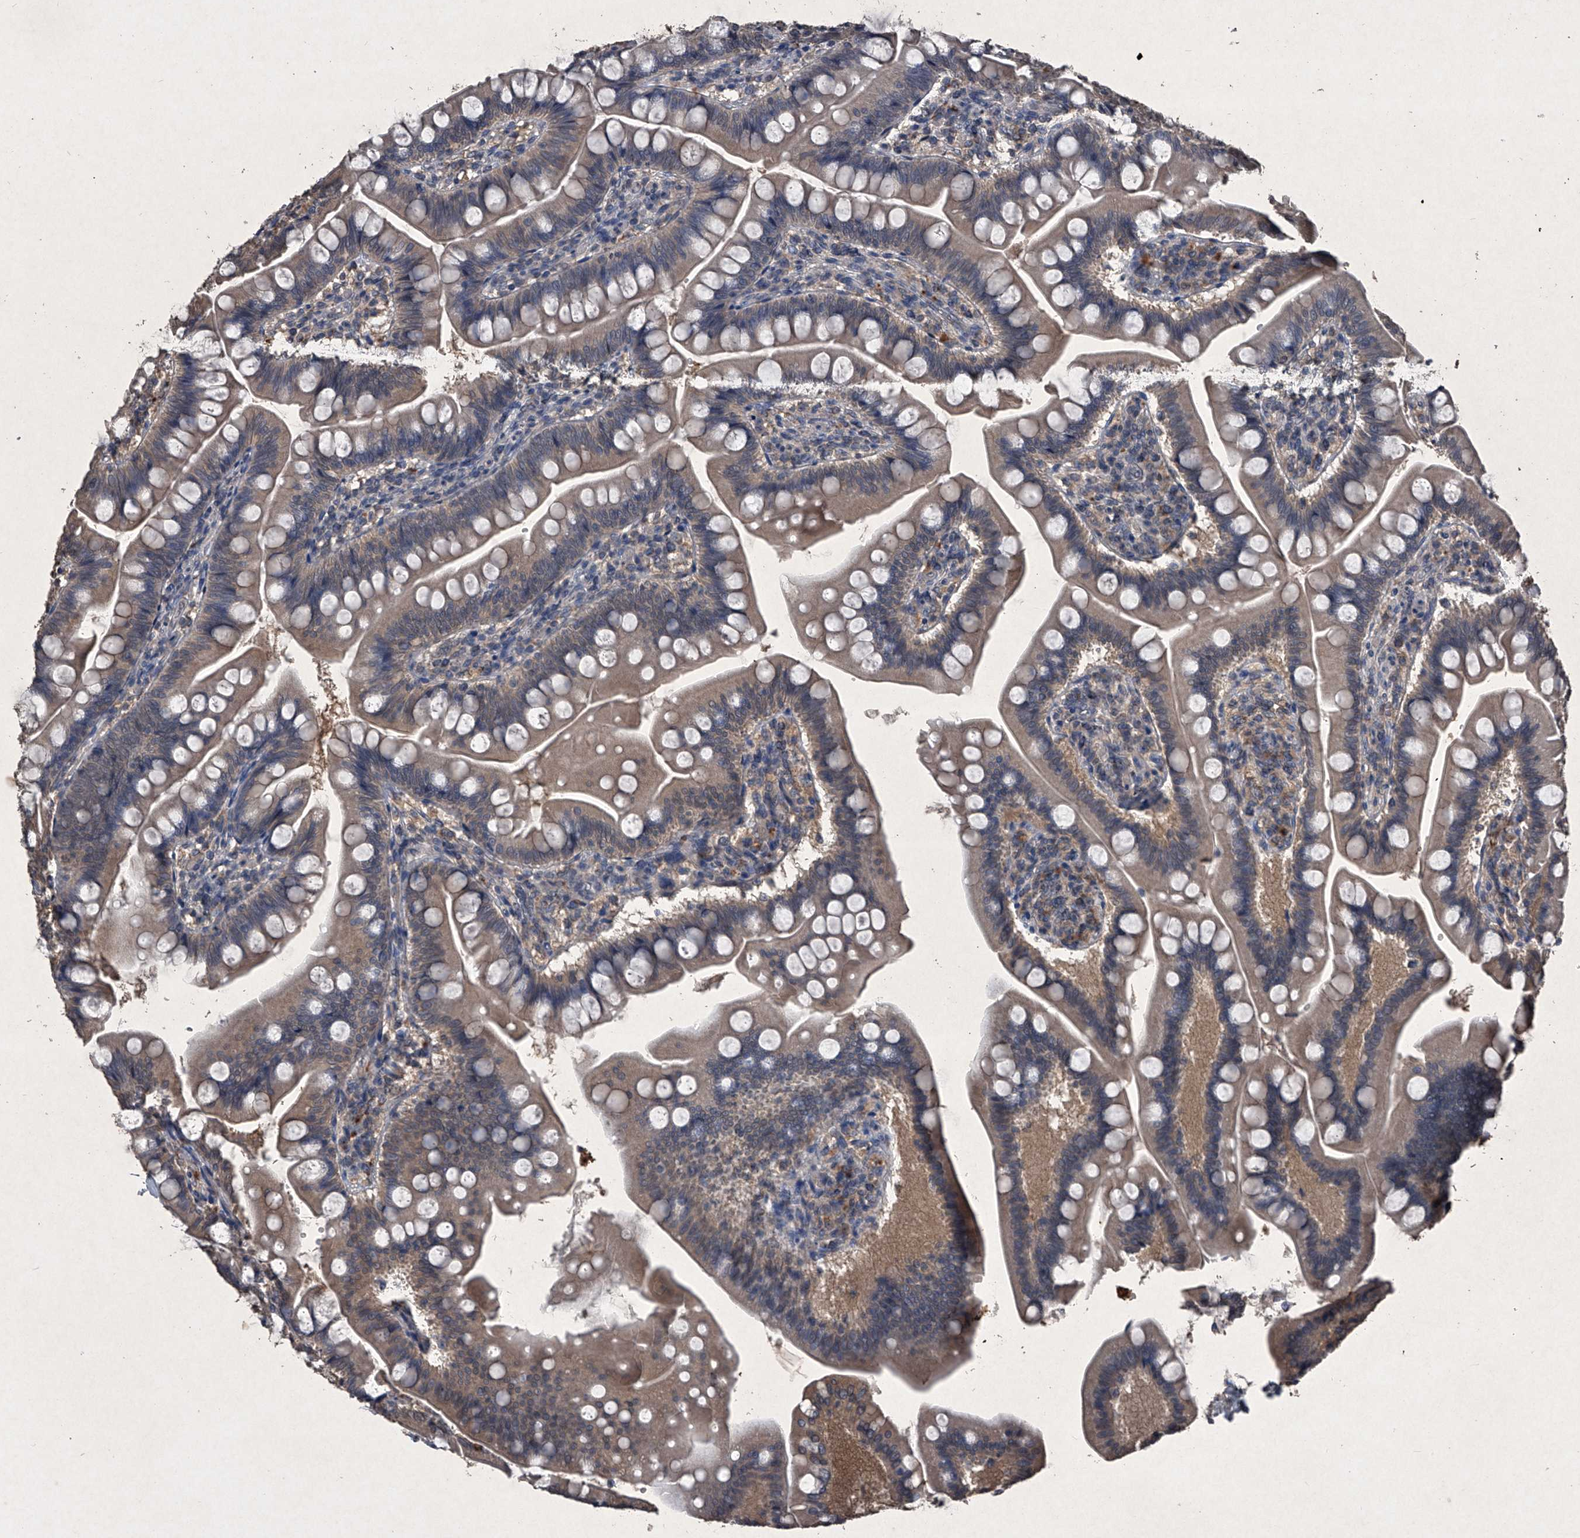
{"staining": {"intensity": "weak", "quantity": "25%-75%", "location": "cytoplasmic/membranous"}, "tissue": "small intestine", "cell_type": "Glandular cells", "image_type": "normal", "snomed": [{"axis": "morphology", "description": "Normal tissue, NOS"}, {"axis": "topography", "description": "Small intestine"}], "caption": "A high-resolution photomicrograph shows immunohistochemistry (IHC) staining of normal small intestine, which exhibits weak cytoplasmic/membranous expression in approximately 25%-75% of glandular cells.", "gene": "MAPKAP1", "patient": {"sex": "male", "age": 7}}